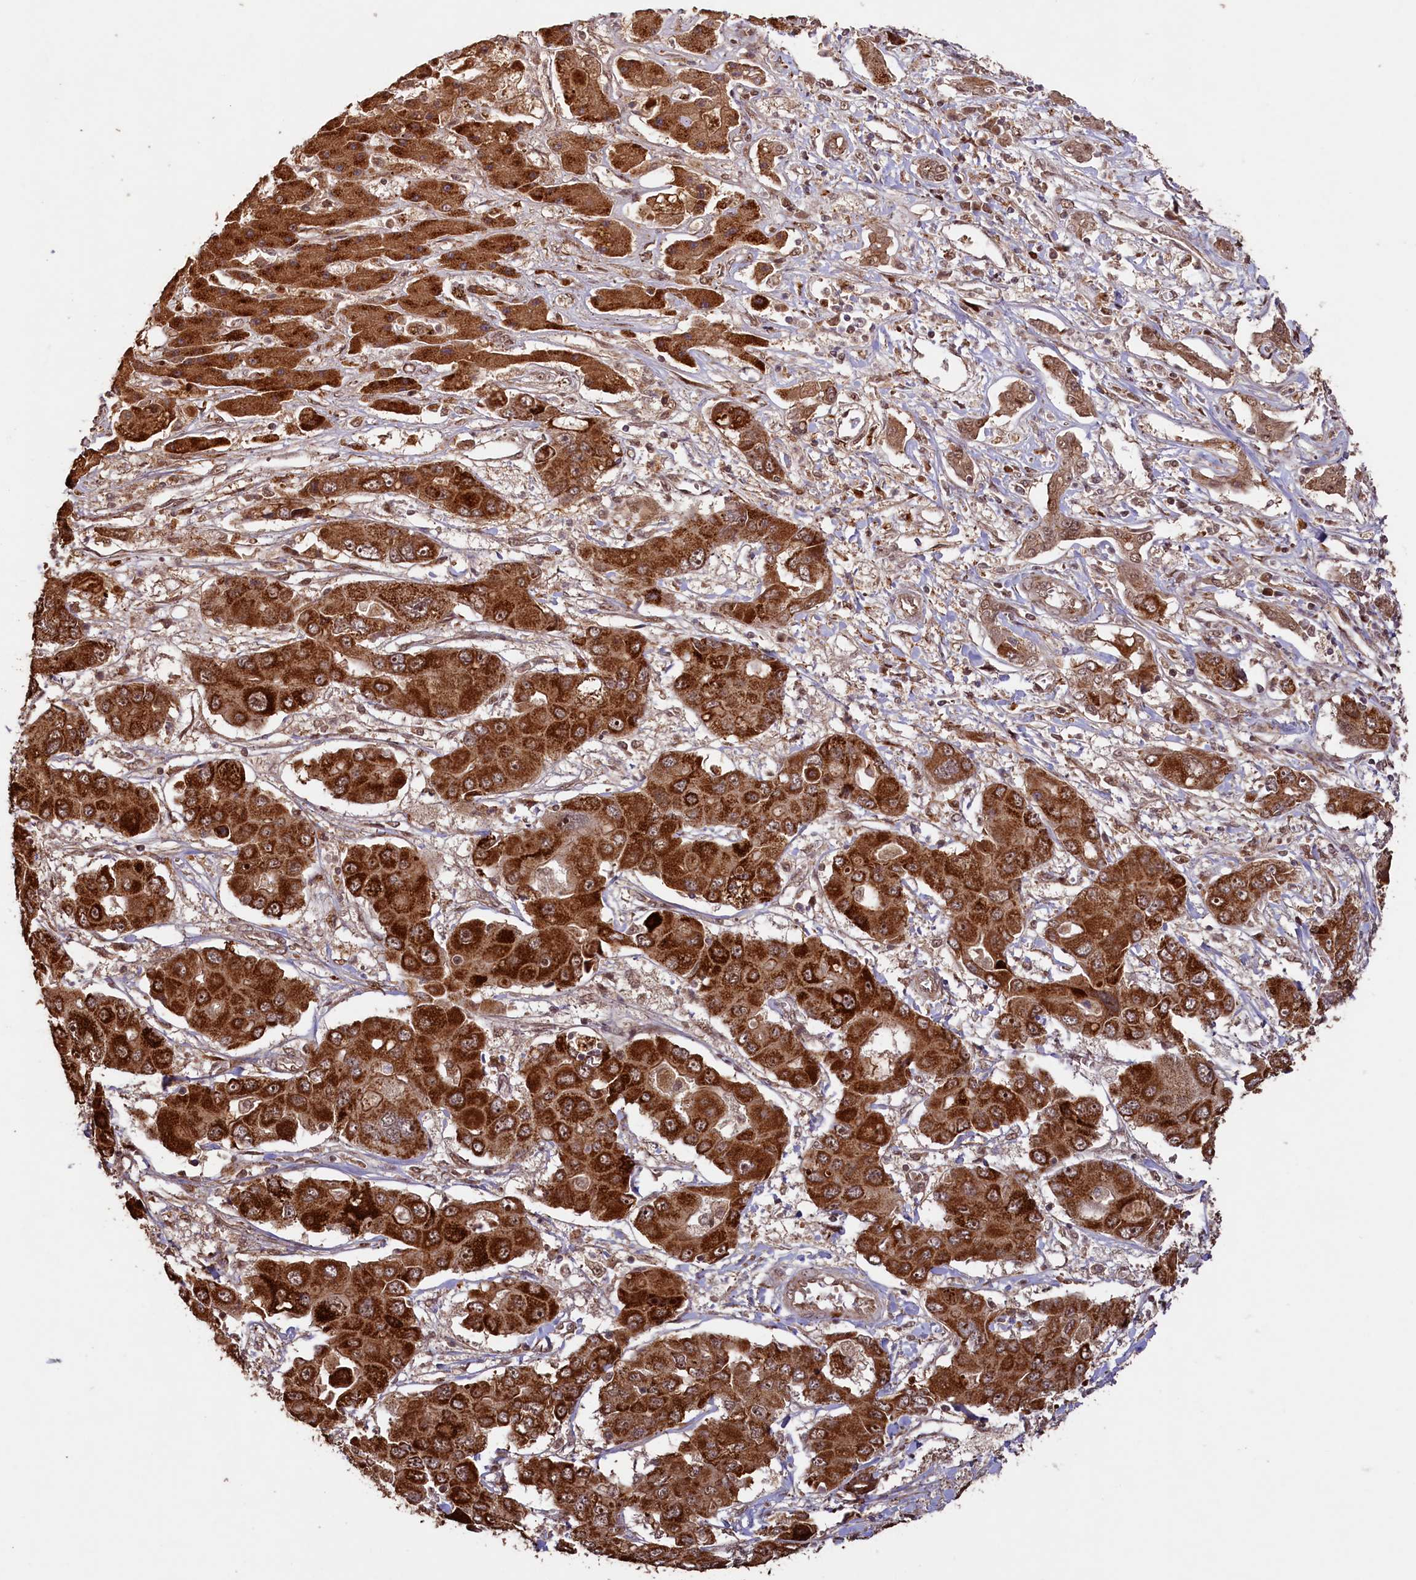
{"staining": {"intensity": "strong", "quantity": ">75%", "location": "cytoplasmic/membranous,nuclear"}, "tissue": "liver cancer", "cell_type": "Tumor cells", "image_type": "cancer", "snomed": [{"axis": "morphology", "description": "Cholangiocarcinoma"}, {"axis": "topography", "description": "Liver"}], "caption": "Immunohistochemical staining of human liver cancer (cholangiocarcinoma) demonstrates high levels of strong cytoplasmic/membranous and nuclear positivity in about >75% of tumor cells.", "gene": "SHPRH", "patient": {"sex": "male", "age": 67}}